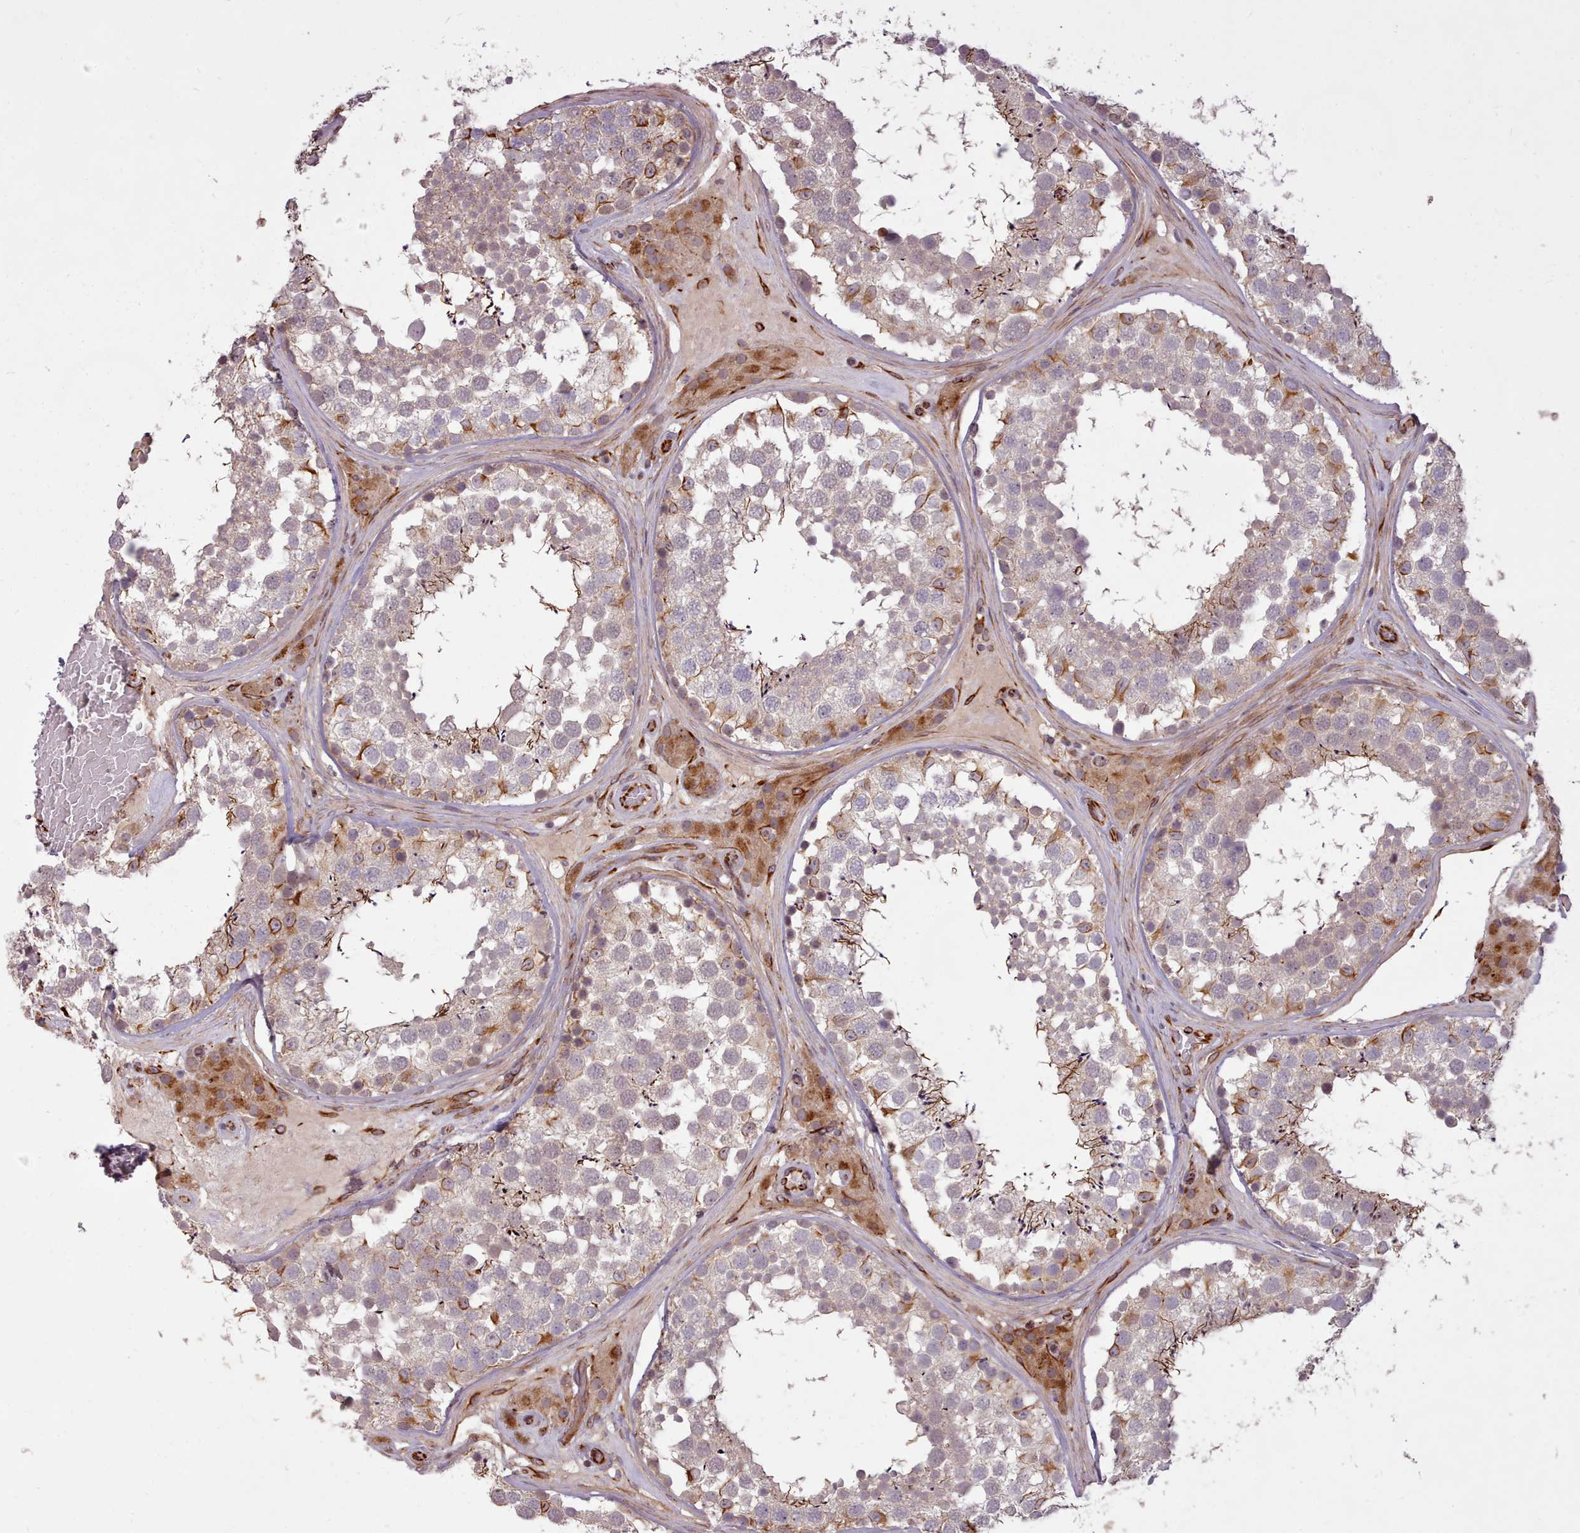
{"staining": {"intensity": "weak", "quantity": "25%-75%", "location": "cytoplasmic/membranous"}, "tissue": "testis", "cell_type": "Cells in seminiferous ducts", "image_type": "normal", "snomed": [{"axis": "morphology", "description": "Normal tissue, NOS"}, {"axis": "topography", "description": "Testis"}], "caption": "Unremarkable testis was stained to show a protein in brown. There is low levels of weak cytoplasmic/membranous staining in about 25%-75% of cells in seminiferous ducts. (IHC, brightfield microscopy, high magnification).", "gene": "GBGT1", "patient": {"sex": "male", "age": 46}}